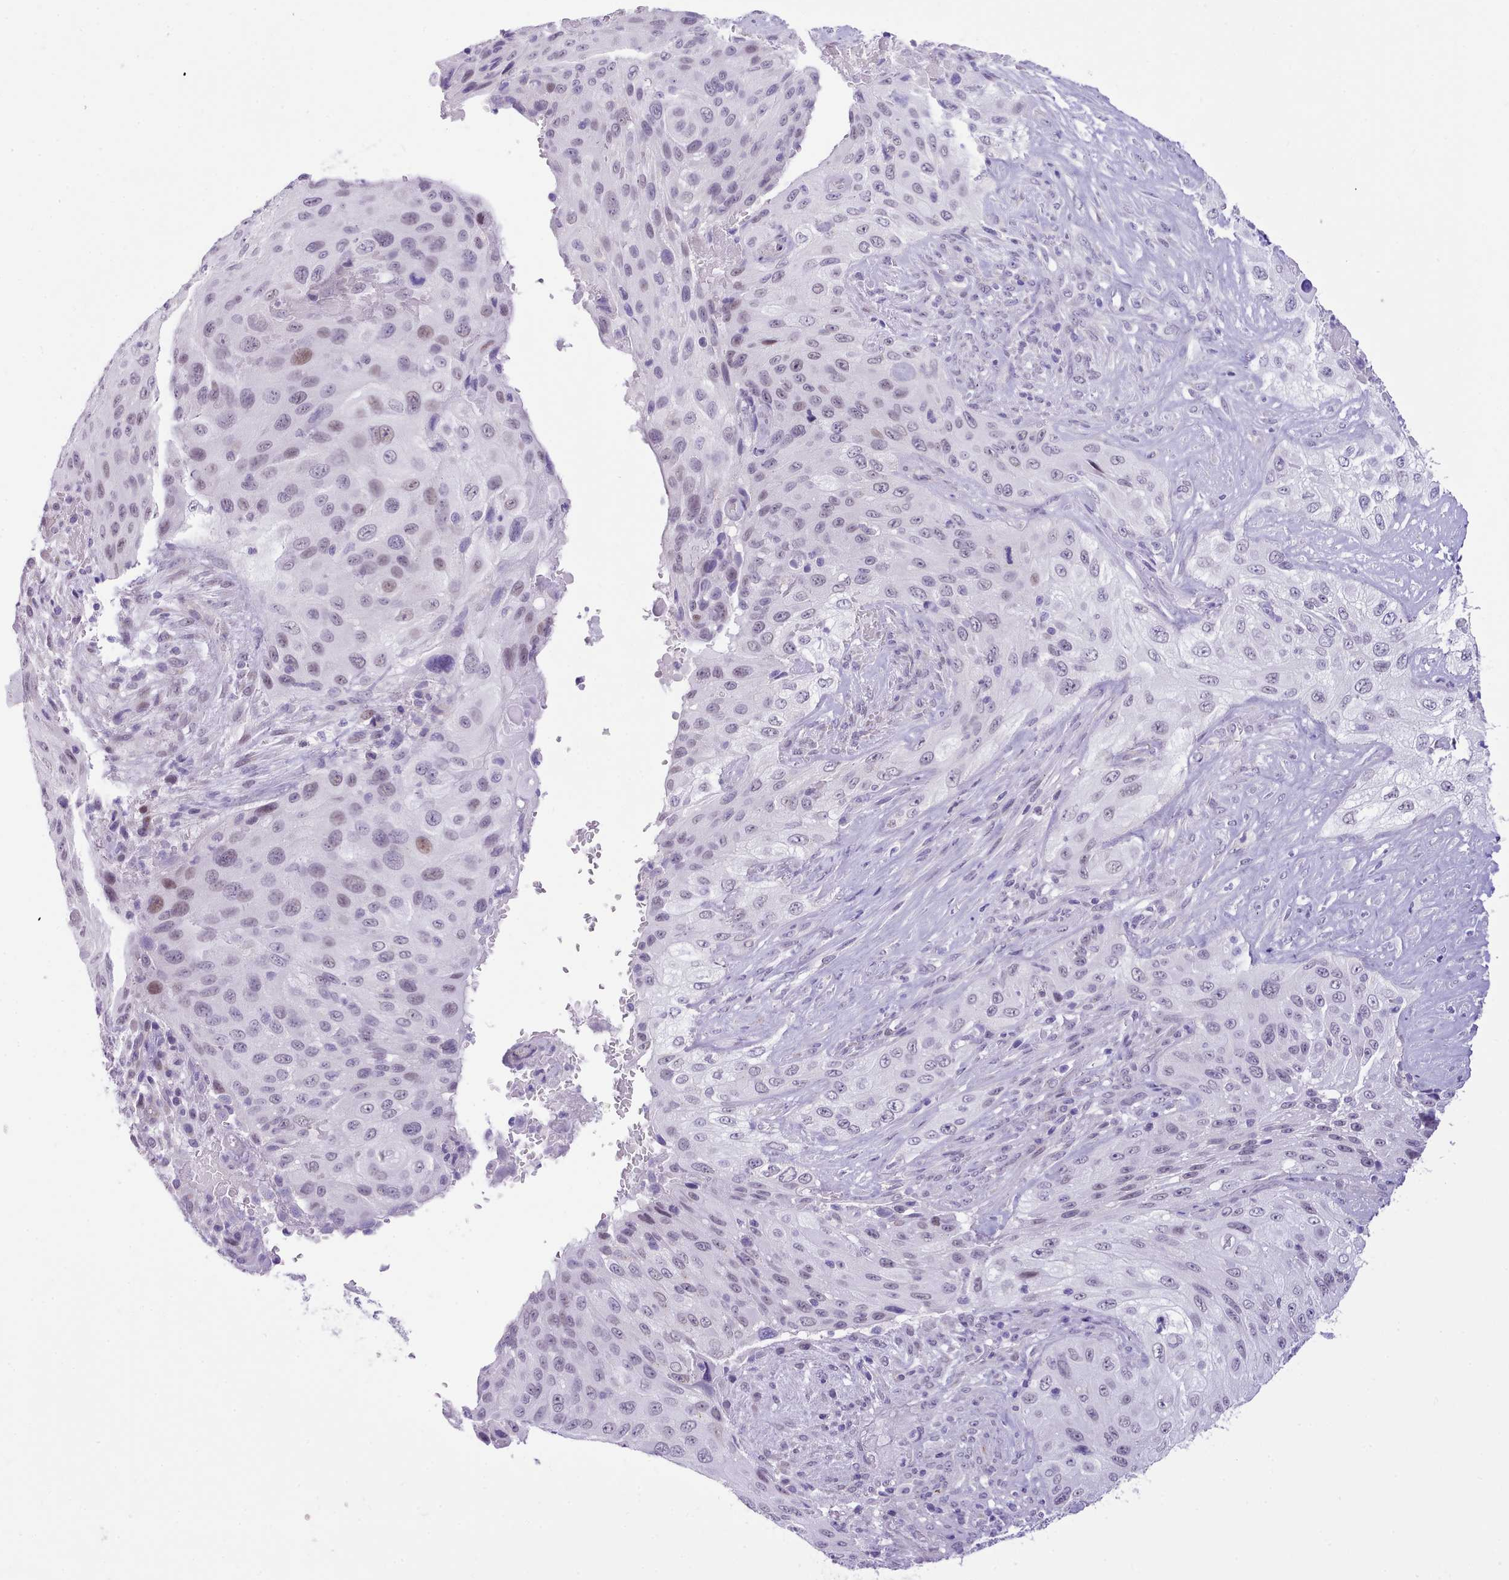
{"staining": {"intensity": "weak", "quantity": "<25%", "location": "nuclear"}, "tissue": "cervical cancer", "cell_type": "Tumor cells", "image_type": "cancer", "snomed": [{"axis": "morphology", "description": "Squamous cell carcinoma, NOS"}, {"axis": "topography", "description": "Cervix"}], "caption": "A high-resolution micrograph shows immunohistochemistry (IHC) staining of cervical cancer (squamous cell carcinoma), which demonstrates no significant staining in tumor cells.", "gene": "LRRC37A", "patient": {"sex": "female", "age": 42}}